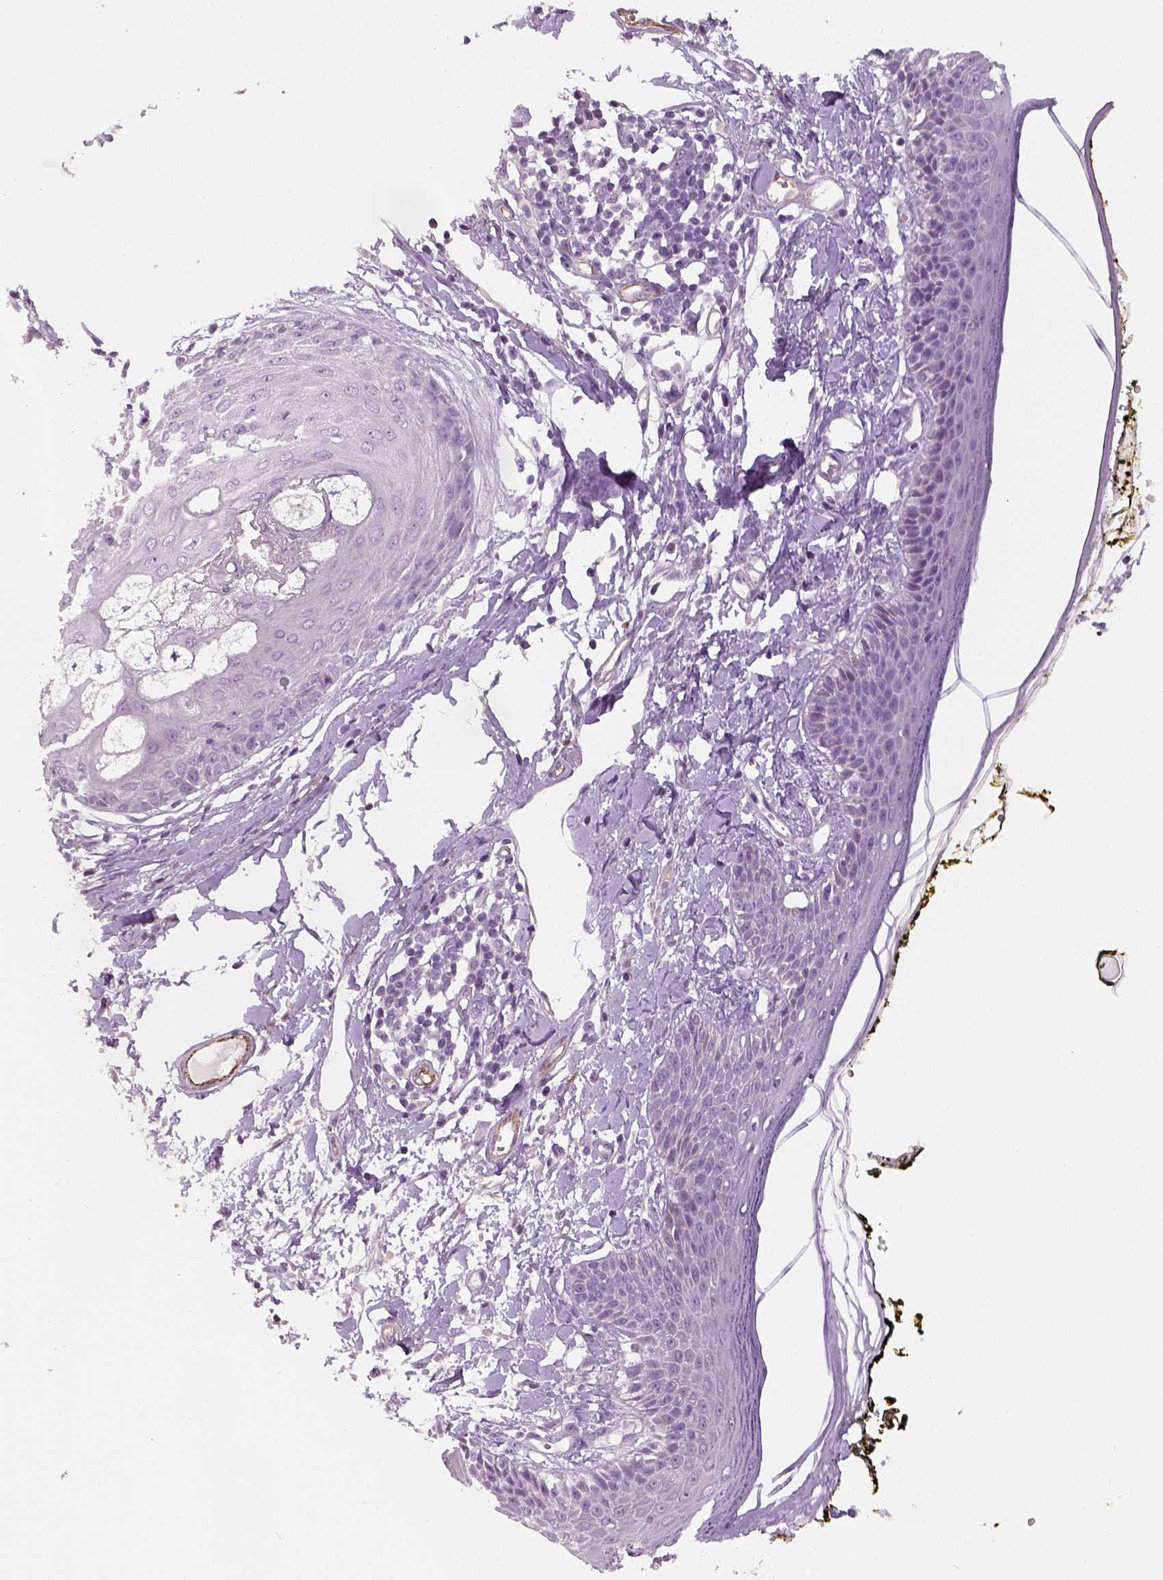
{"staining": {"intensity": "negative", "quantity": "none", "location": "none"}, "tissue": "skin", "cell_type": "Fibroblasts", "image_type": "normal", "snomed": [{"axis": "morphology", "description": "Normal tissue, NOS"}, {"axis": "topography", "description": "Skin"}], "caption": "Image shows no significant protein expression in fibroblasts of normal skin. (DAB (3,3'-diaminobenzidine) immunohistochemistry, high magnification).", "gene": "ENSG00000250349", "patient": {"sex": "male", "age": 76}}